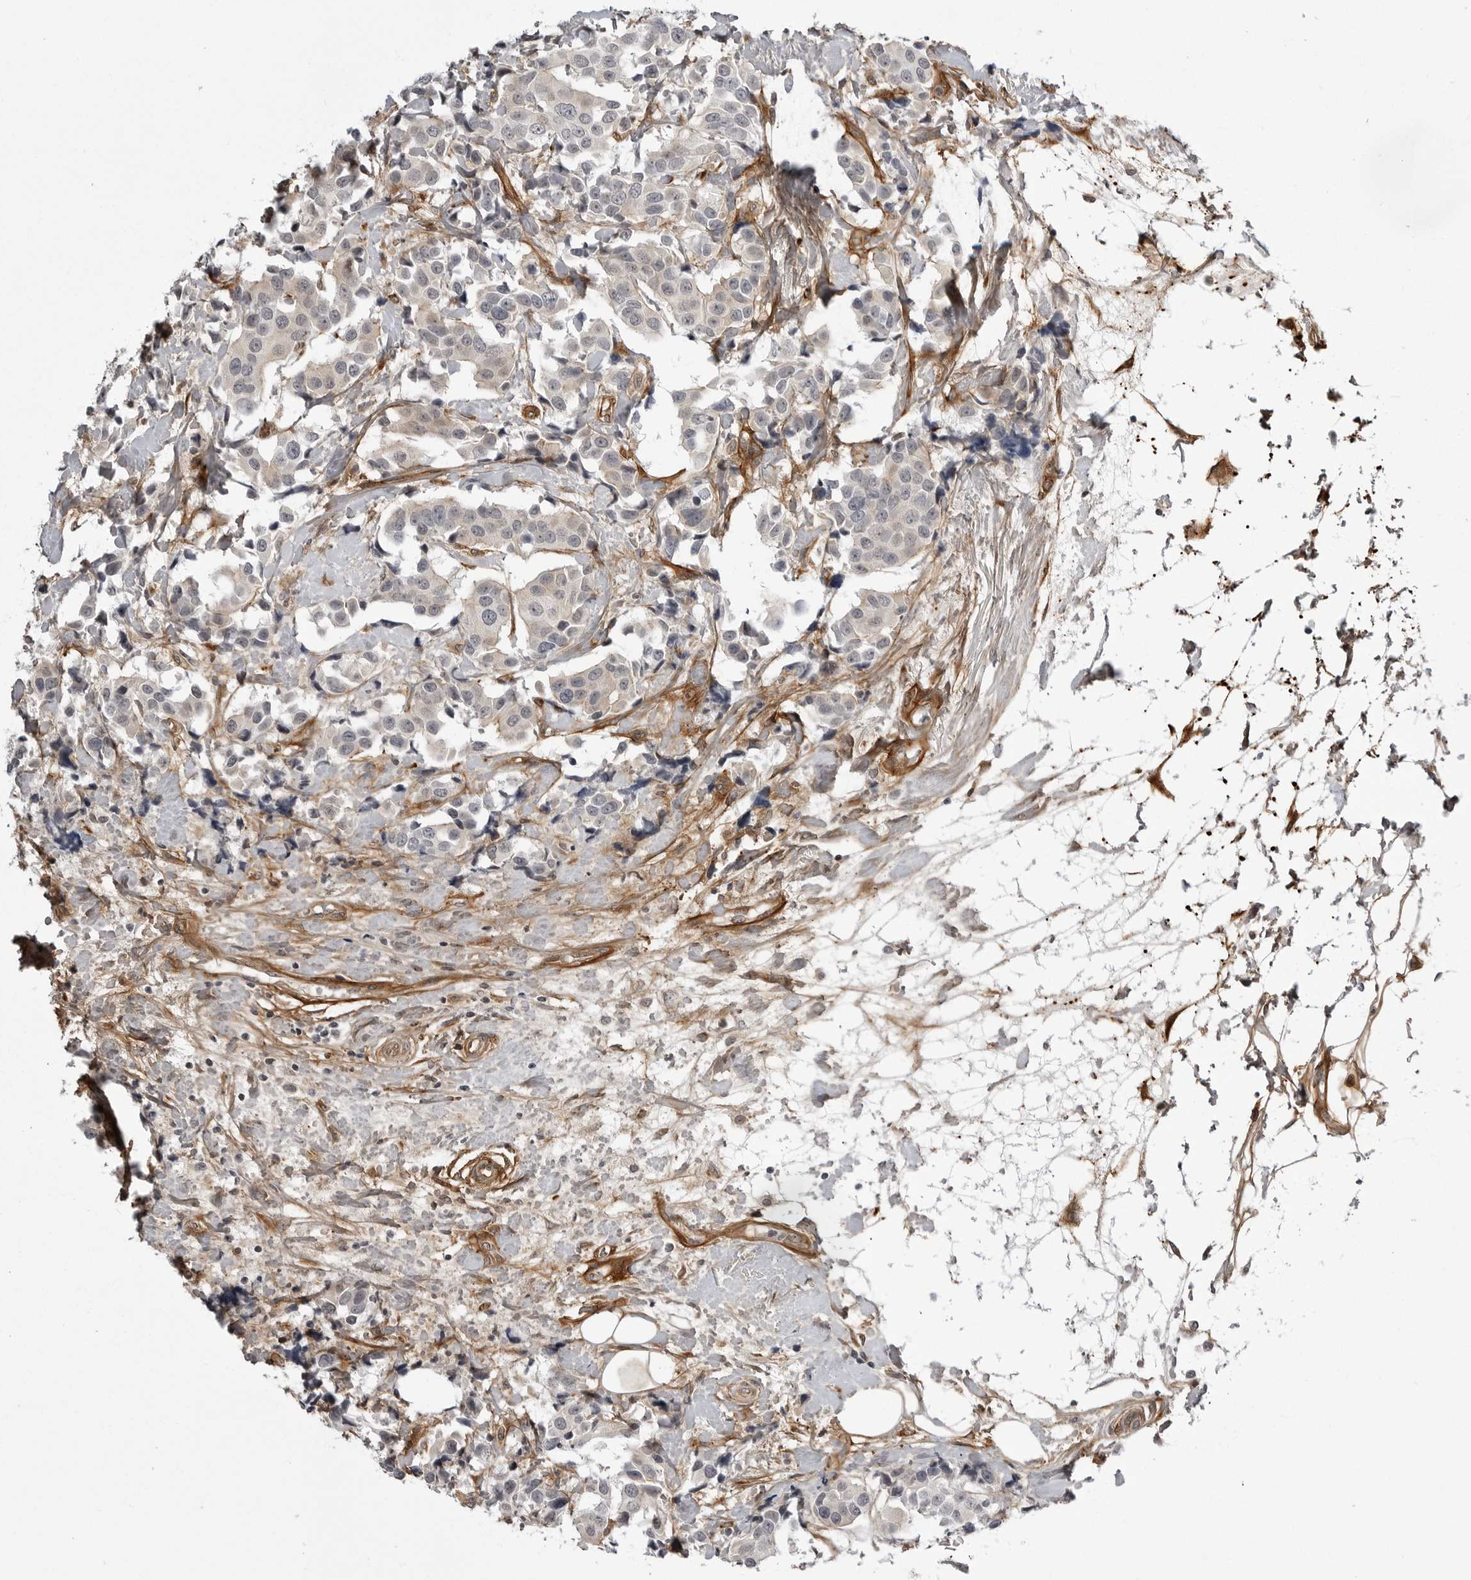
{"staining": {"intensity": "weak", "quantity": "<25%", "location": "cytoplasmic/membranous"}, "tissue": "breast cancer", "cell_type": "Tumor cells", "image_type": "cancer", "snomed": [{"axis": "morphology", "description": "Normal tissue, NOS"}, {"axis": "morphology", "description": "Duct carcinoma"}, {"axis": "topography", "description": "Breast"}], "caption": "There is no significant staining in tumor cells of breast cancer.", "gene": "ARL5A", "patient": {"sex": "female", "age": 39}}